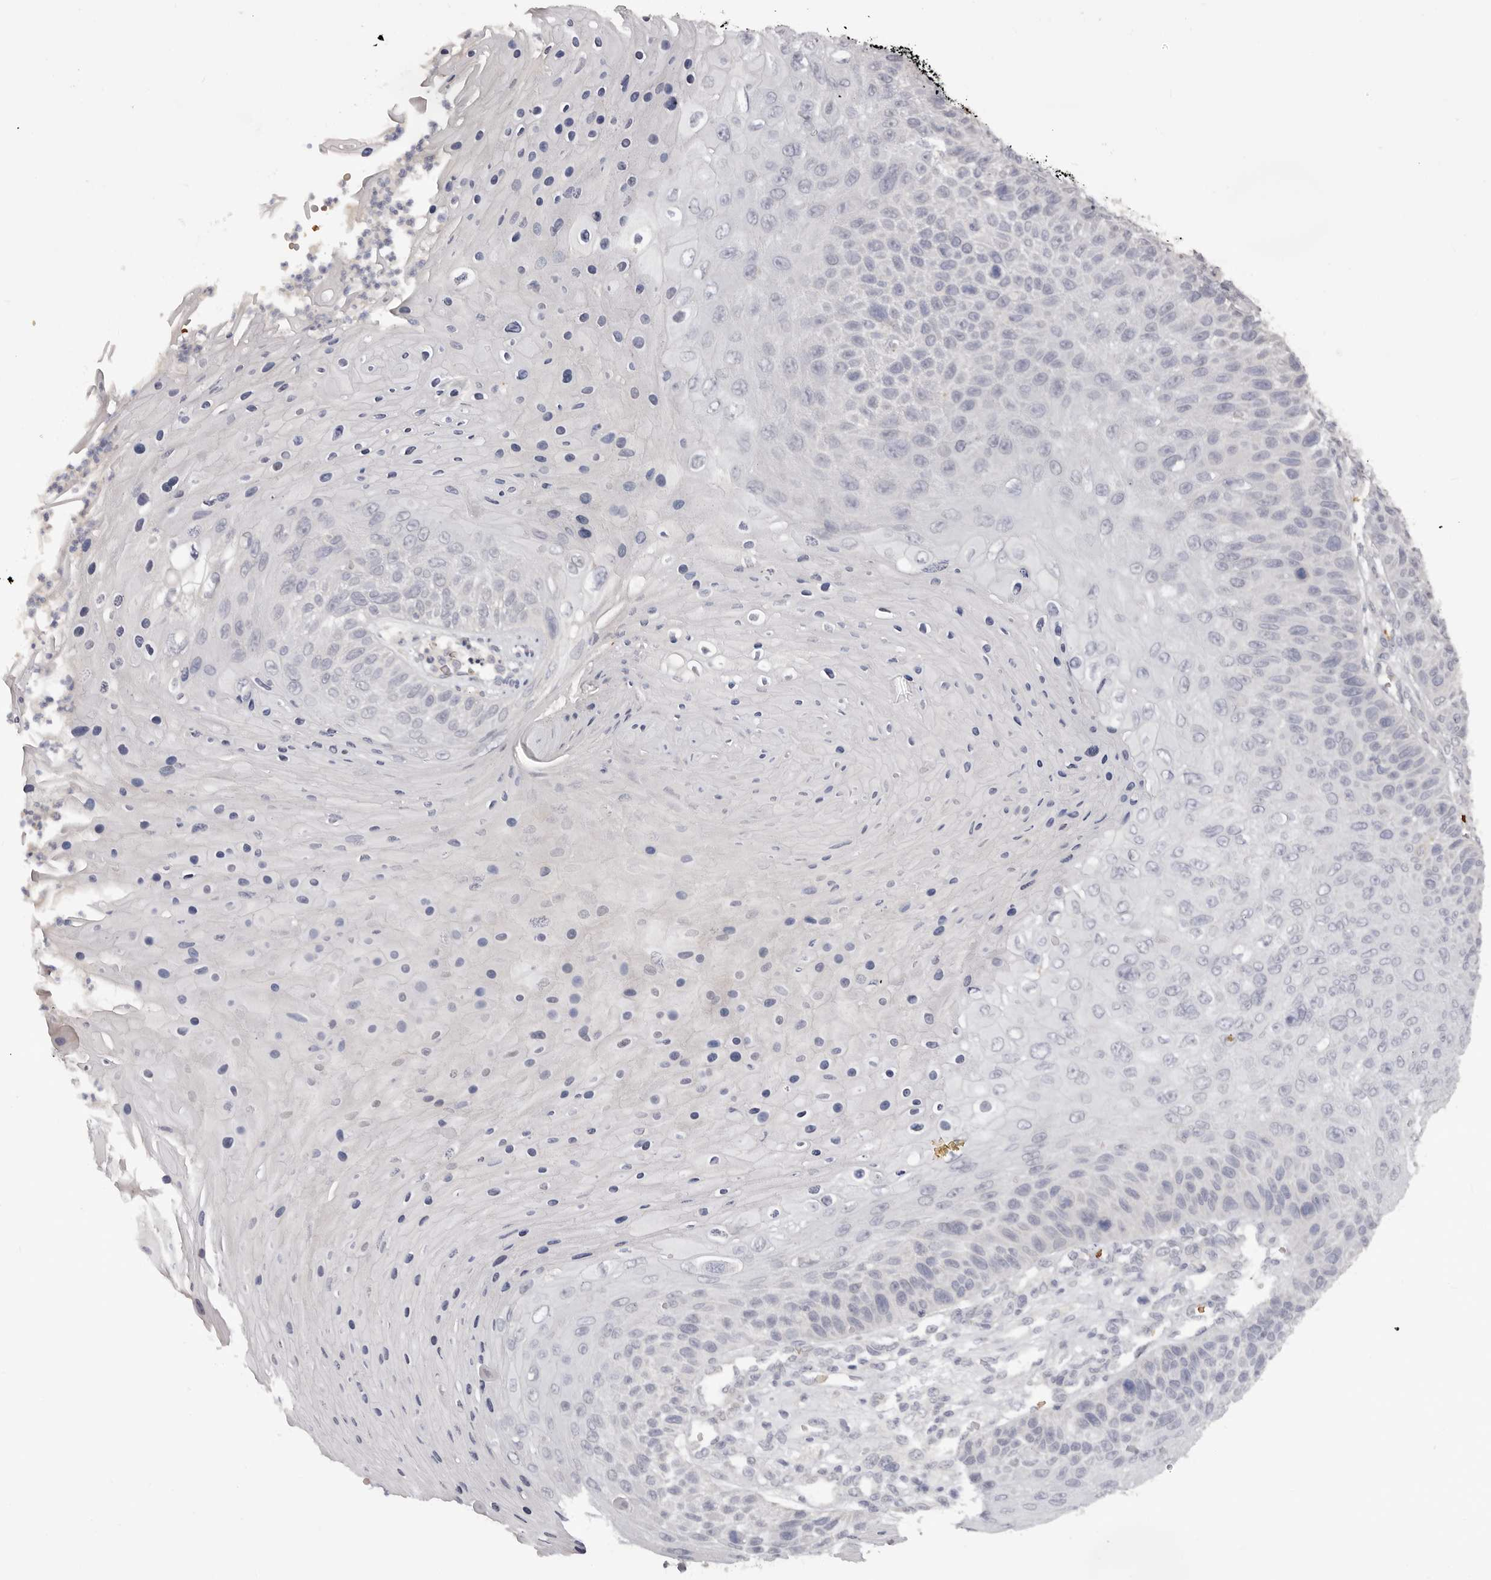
{"staining": {"intensity": "negative", "quantity": "none", "location": "none"}, "tissue": "skin cancer", "cell_type": "Tumor cells", "image_type": "cancer", "snomed": [{"axis": "morphology", "description": "Squamous cell carcinoma, NOS"}, {"axis": "topography", "description": "Skin"}], "caption": "A micrograph of human squamous cell carcinoma (skin) is negative for staining in tumor cells. The staining was performed using DAB (3,3'-diaminobenzidine) to visualize the protein expression in brown, while the nuclei were stained in blue with hematoxylin (Magnification: 20x).", "gene": "TNR", "patient": {"sex": "female", "age": 88}}